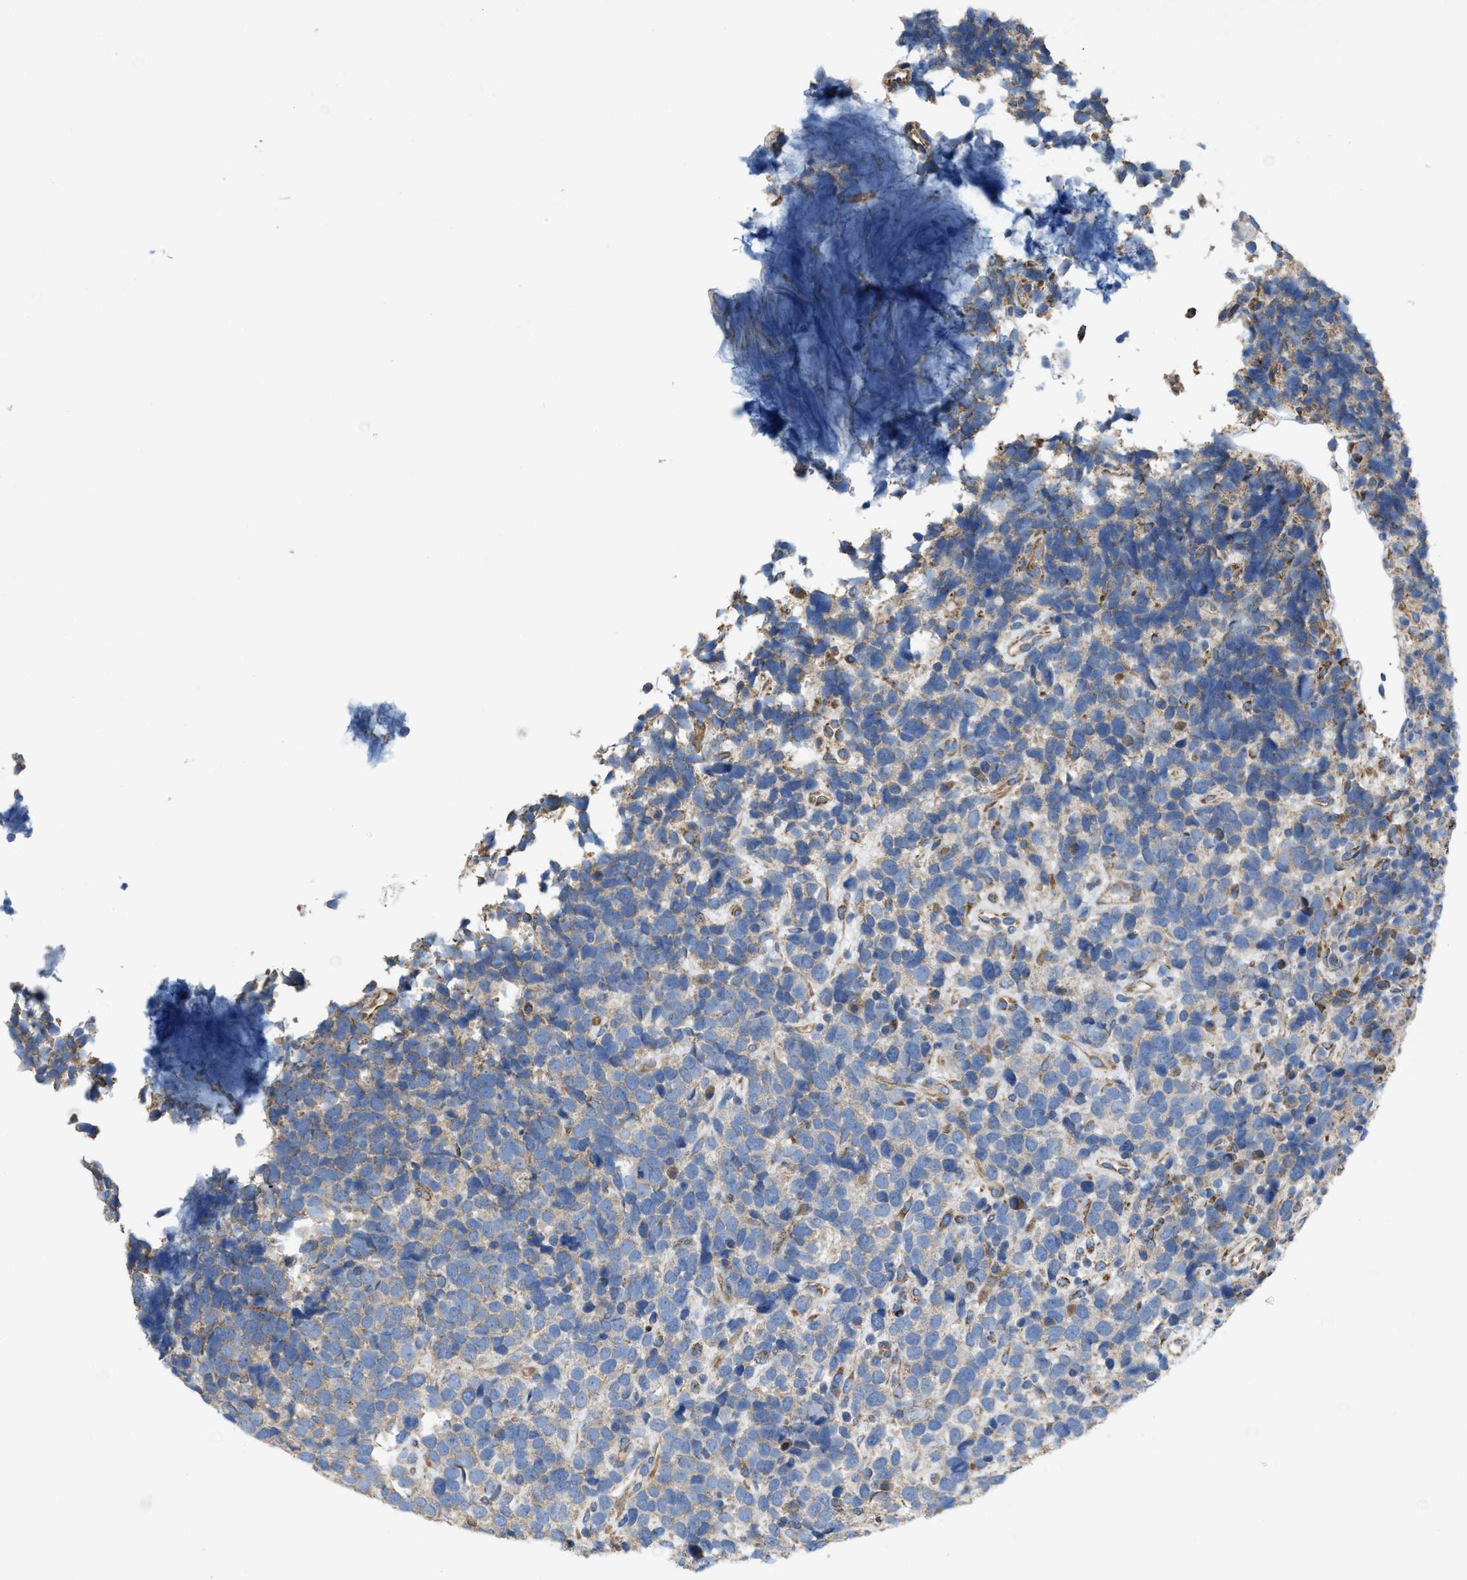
{"staining": {"intensity": "negative", "quantity": "none", "location": "none"}, "tissue": "urothelial cancer", "cell_type": "Tumor cells", "image_type": "cancer", "snomed": [{"axis": "morphology", "description": "Urothelial carcinoma, High grade"}, {"axis": "topography", "description": "Urinary bladder"}], "caption": "Immunohistochemistry (IHC) of high-grade urothelial carcinoma shows no staining in tumor cells.", "gene": "DOLPP1", "patient": {"sex": "female", "age": 82}}